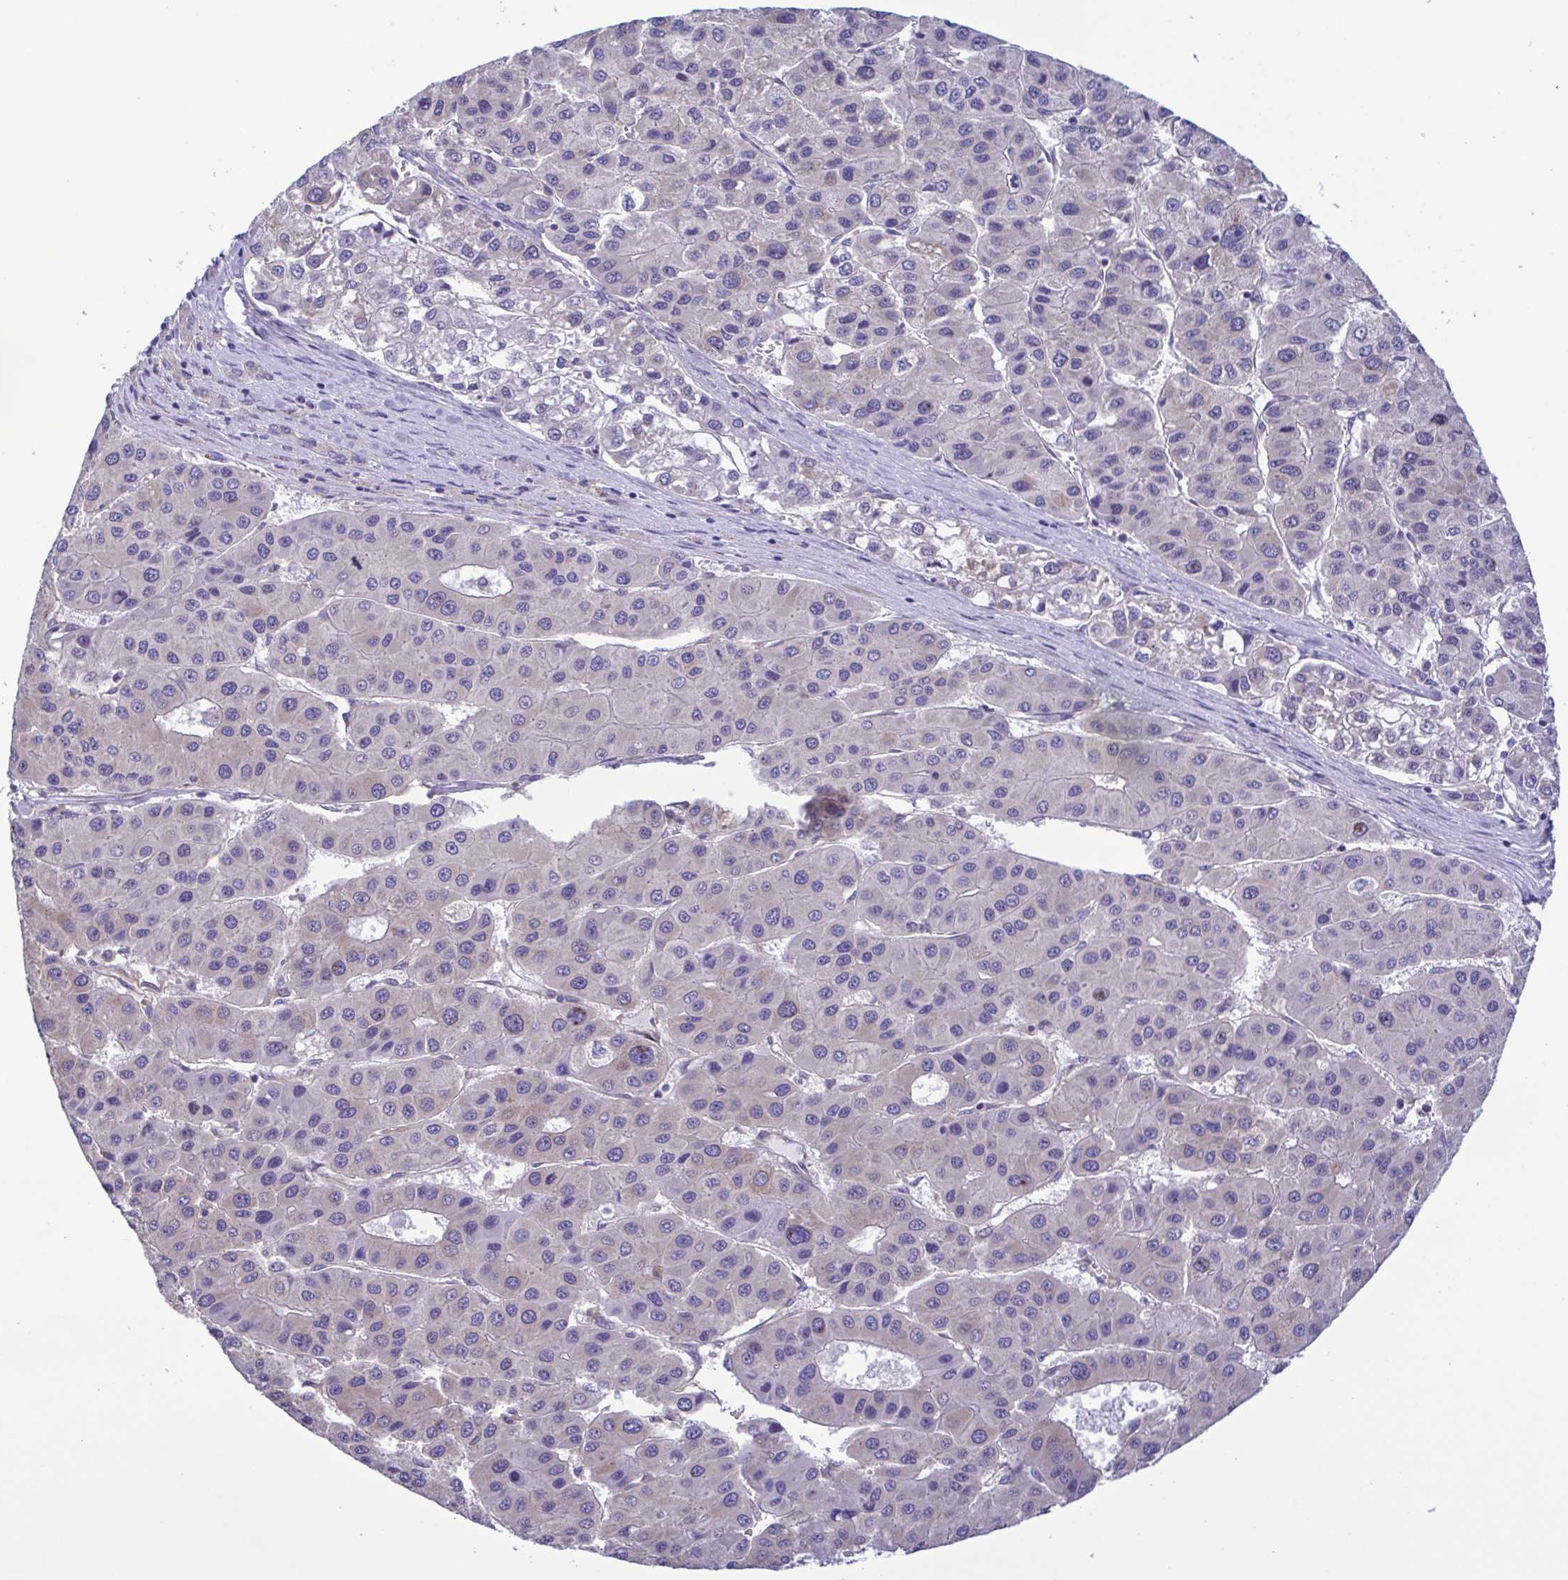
{"staining": {"intensity": "weak", "quantity": "<25%", "location": "cytoplasmic/membranous"}, "tissue": "liver cancer", "cell_type": "Tumor cells", "image_type": "cancer", "snomed": [{"axis": "morphology", "description": "Carcinoma, Hepatocellular, NOS"}, {"axis": "topography", "description": "Liver"}], "caption": "There is no significant expression in tumor cells of liver cancer (hepatocellular carcinoma).", "gene": "TNNI3", "patient": {"sex": "male", "age": 73}}